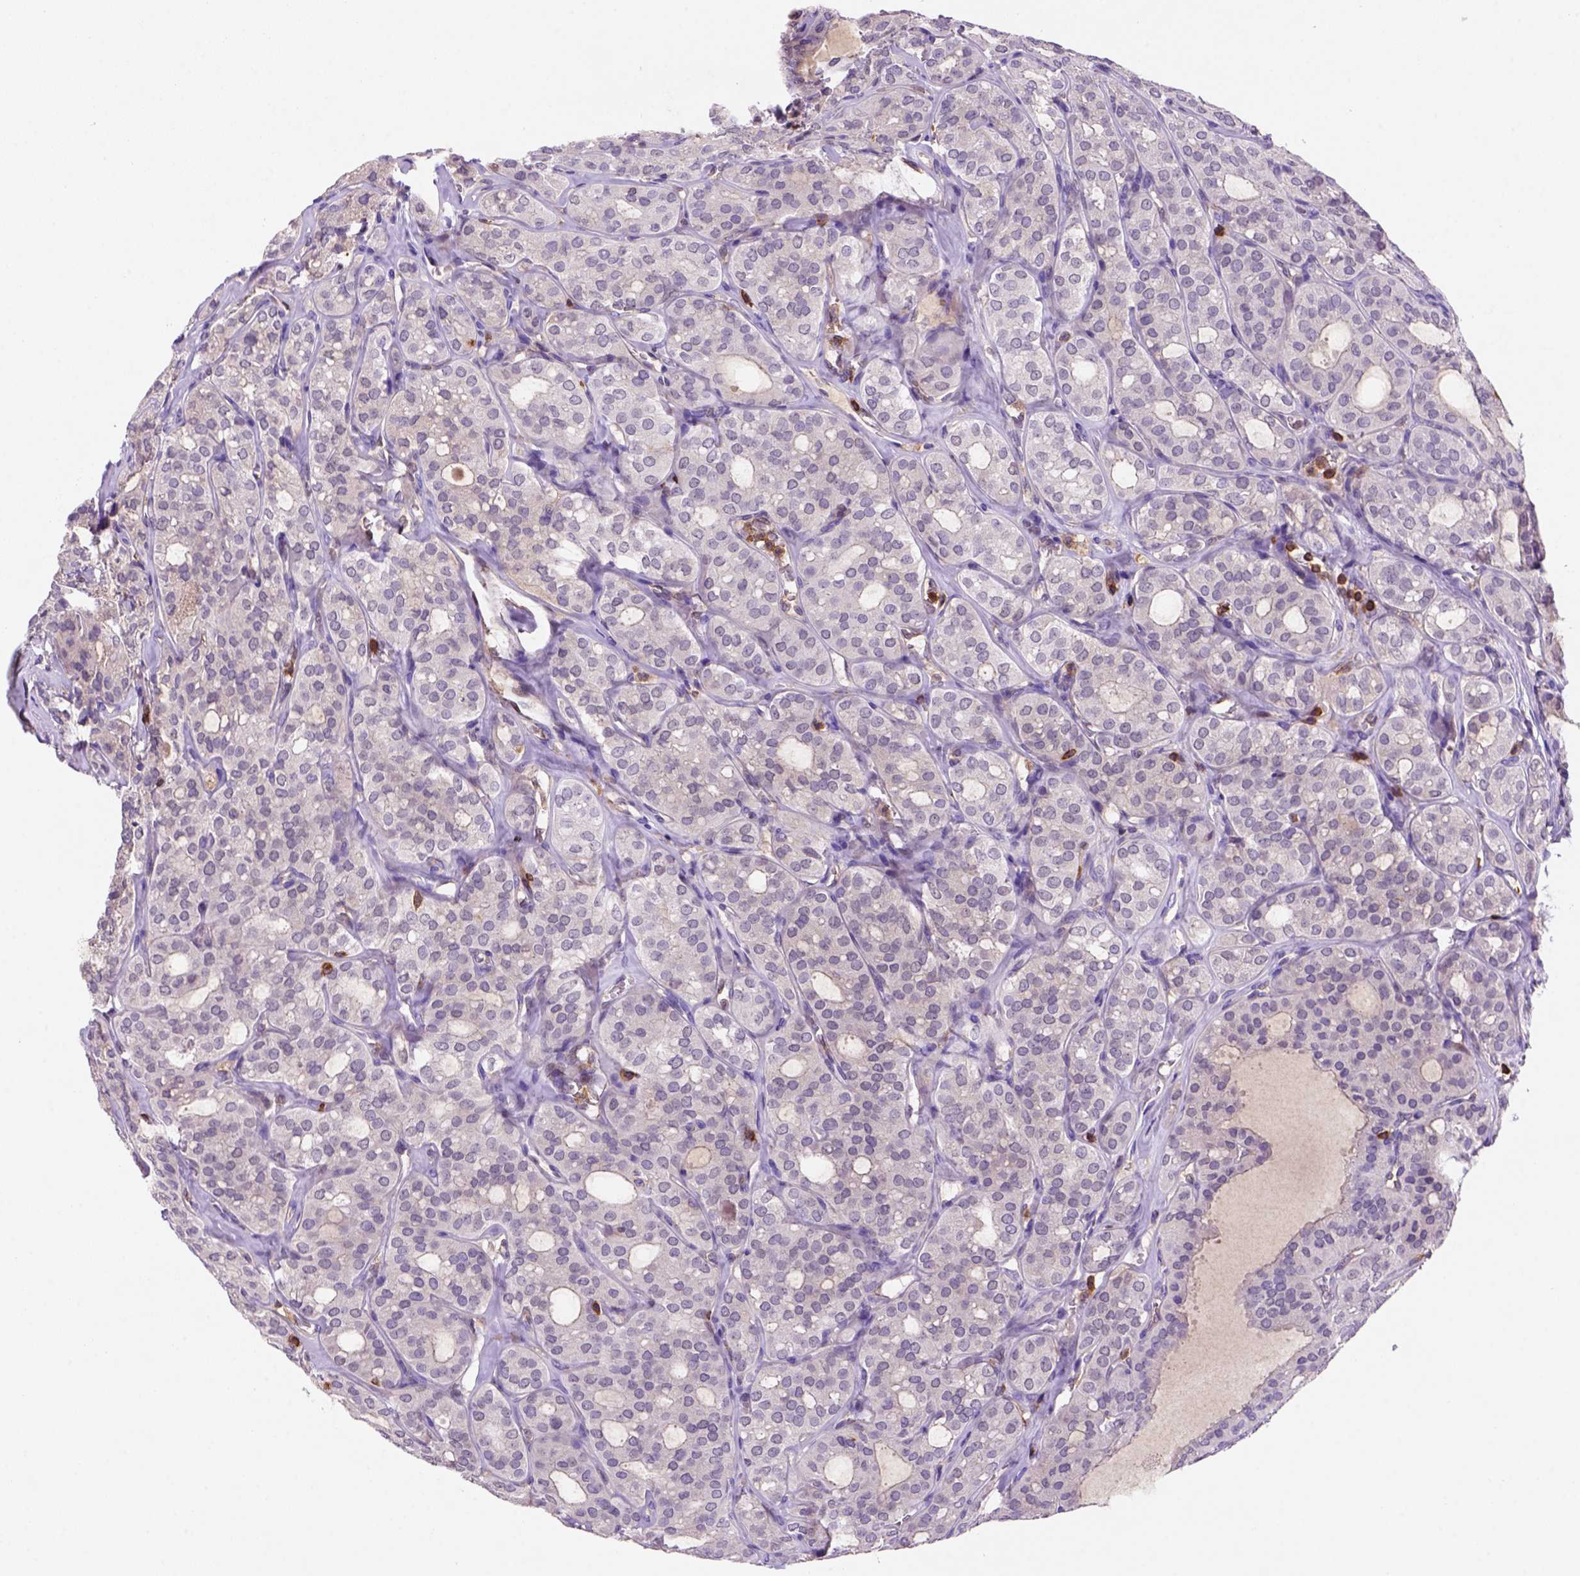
{"staining": {"intensity": "negative", "quantity": "none", "location": "none"}, "tissue": "thyroid cancer", "cell_type": "Tumor cells", "image_type": "cancer", "snomed": [{"axis": "morphology", "description": "Follicular adenoma carcinoma, NOS"}, {"axis": "topography", "description": "Thyroid gland"}], "caption": "Thyroid cancer stained for a protein using immunohistochemistry (IHC) reveals no positivity tumor cells.", "gene": "INPP5D", "patient": {"sex": "male", "age": 75}}